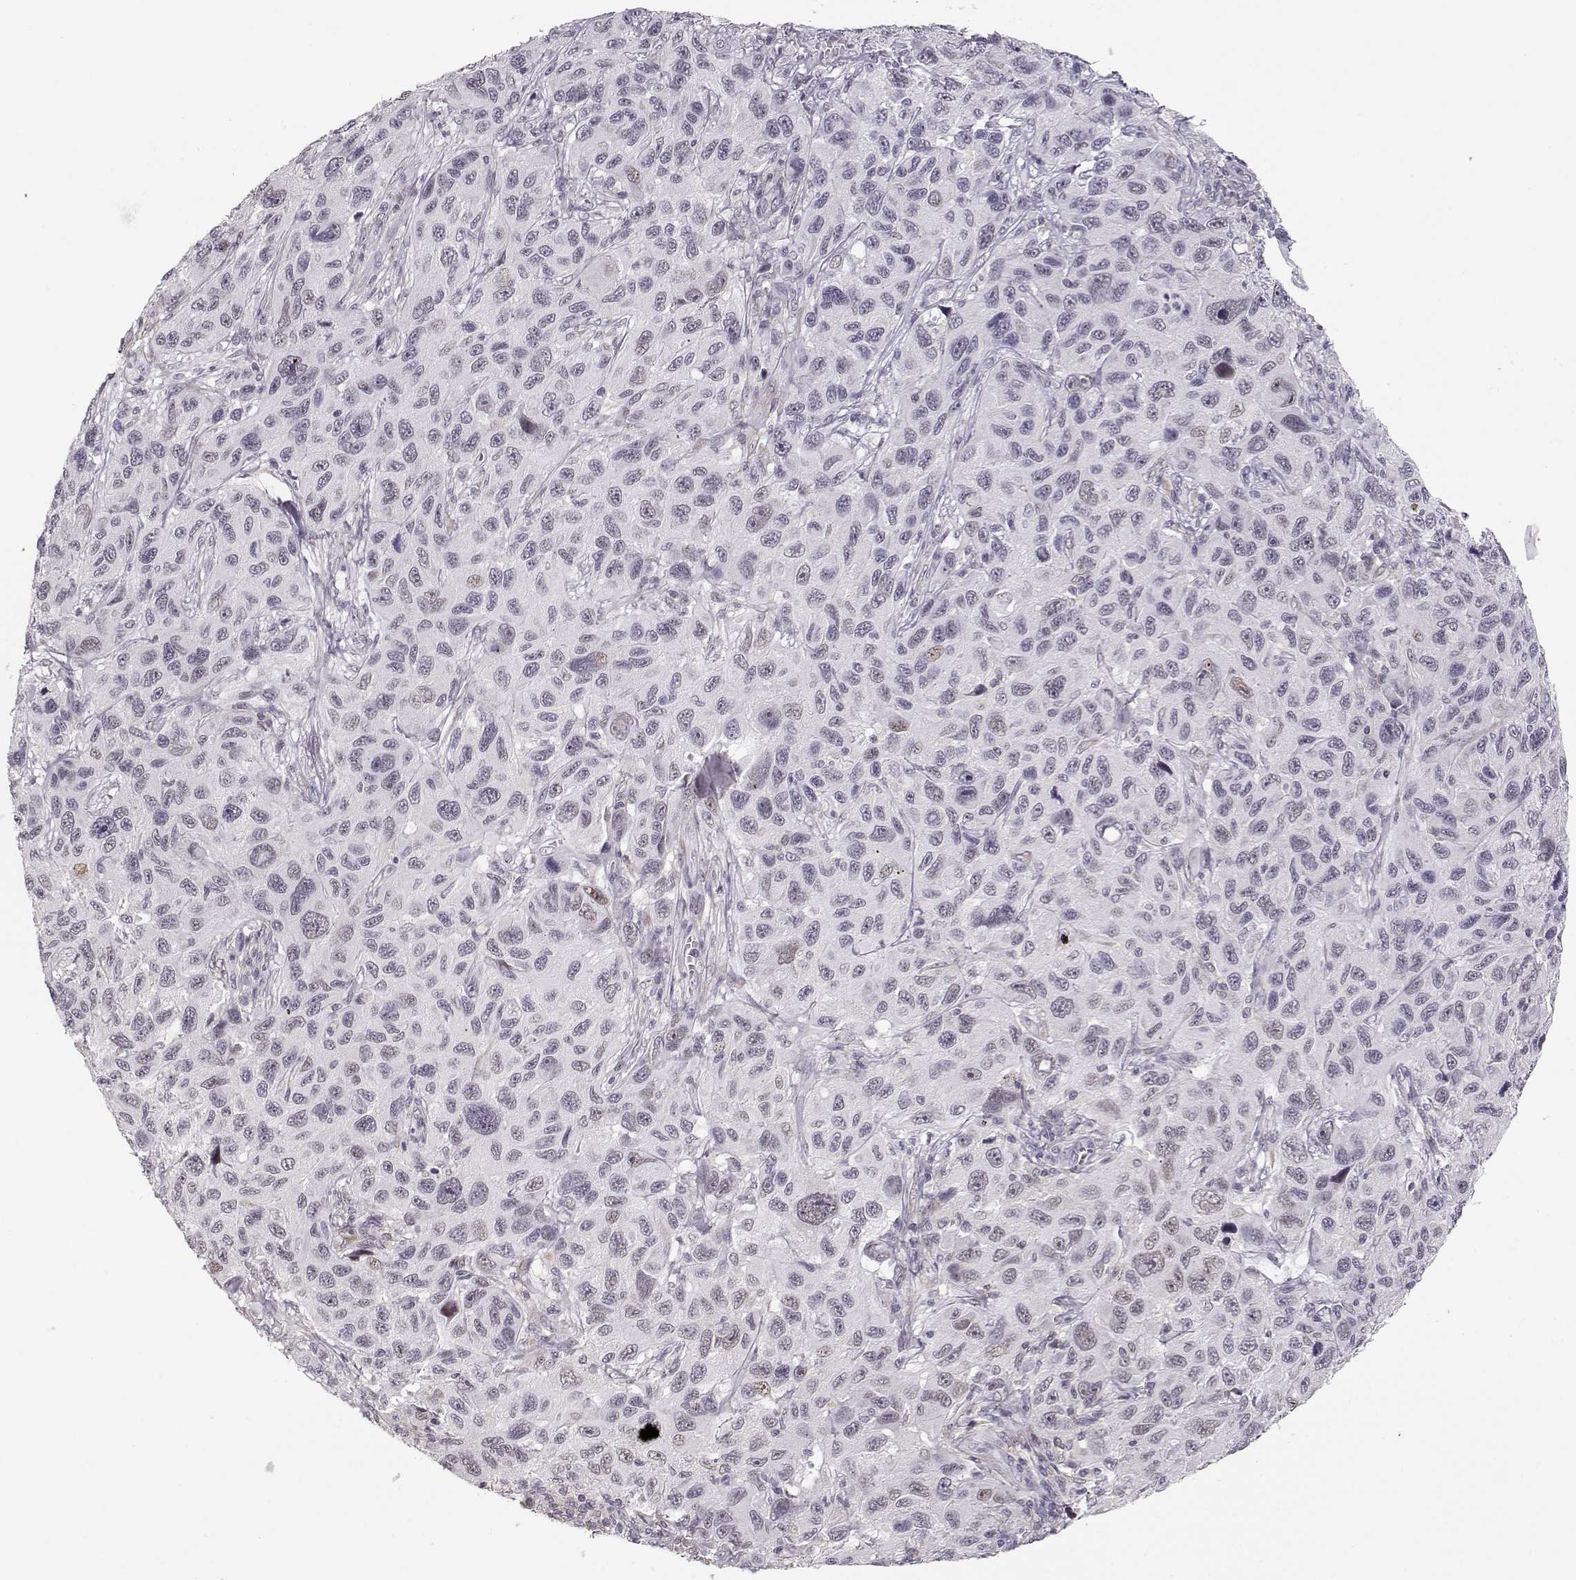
{"staining": {"intensity": "negative", "quantity": "none", "location": "none"}, "tissue": "melanoma", "cell_type": "Tumor cells", "image_type": "cancer", "snomed": [{"axis": "morphology", "description": "Malignant melanoma, NOS"}, {"axis": "topography", "description": "Skin"}], "caption": "Histopathology image shows no protein staining in tumor cells of malignant melanoma tissue.", "gene": "TEPP", "patient": {"sex": "male", "age": 53}}